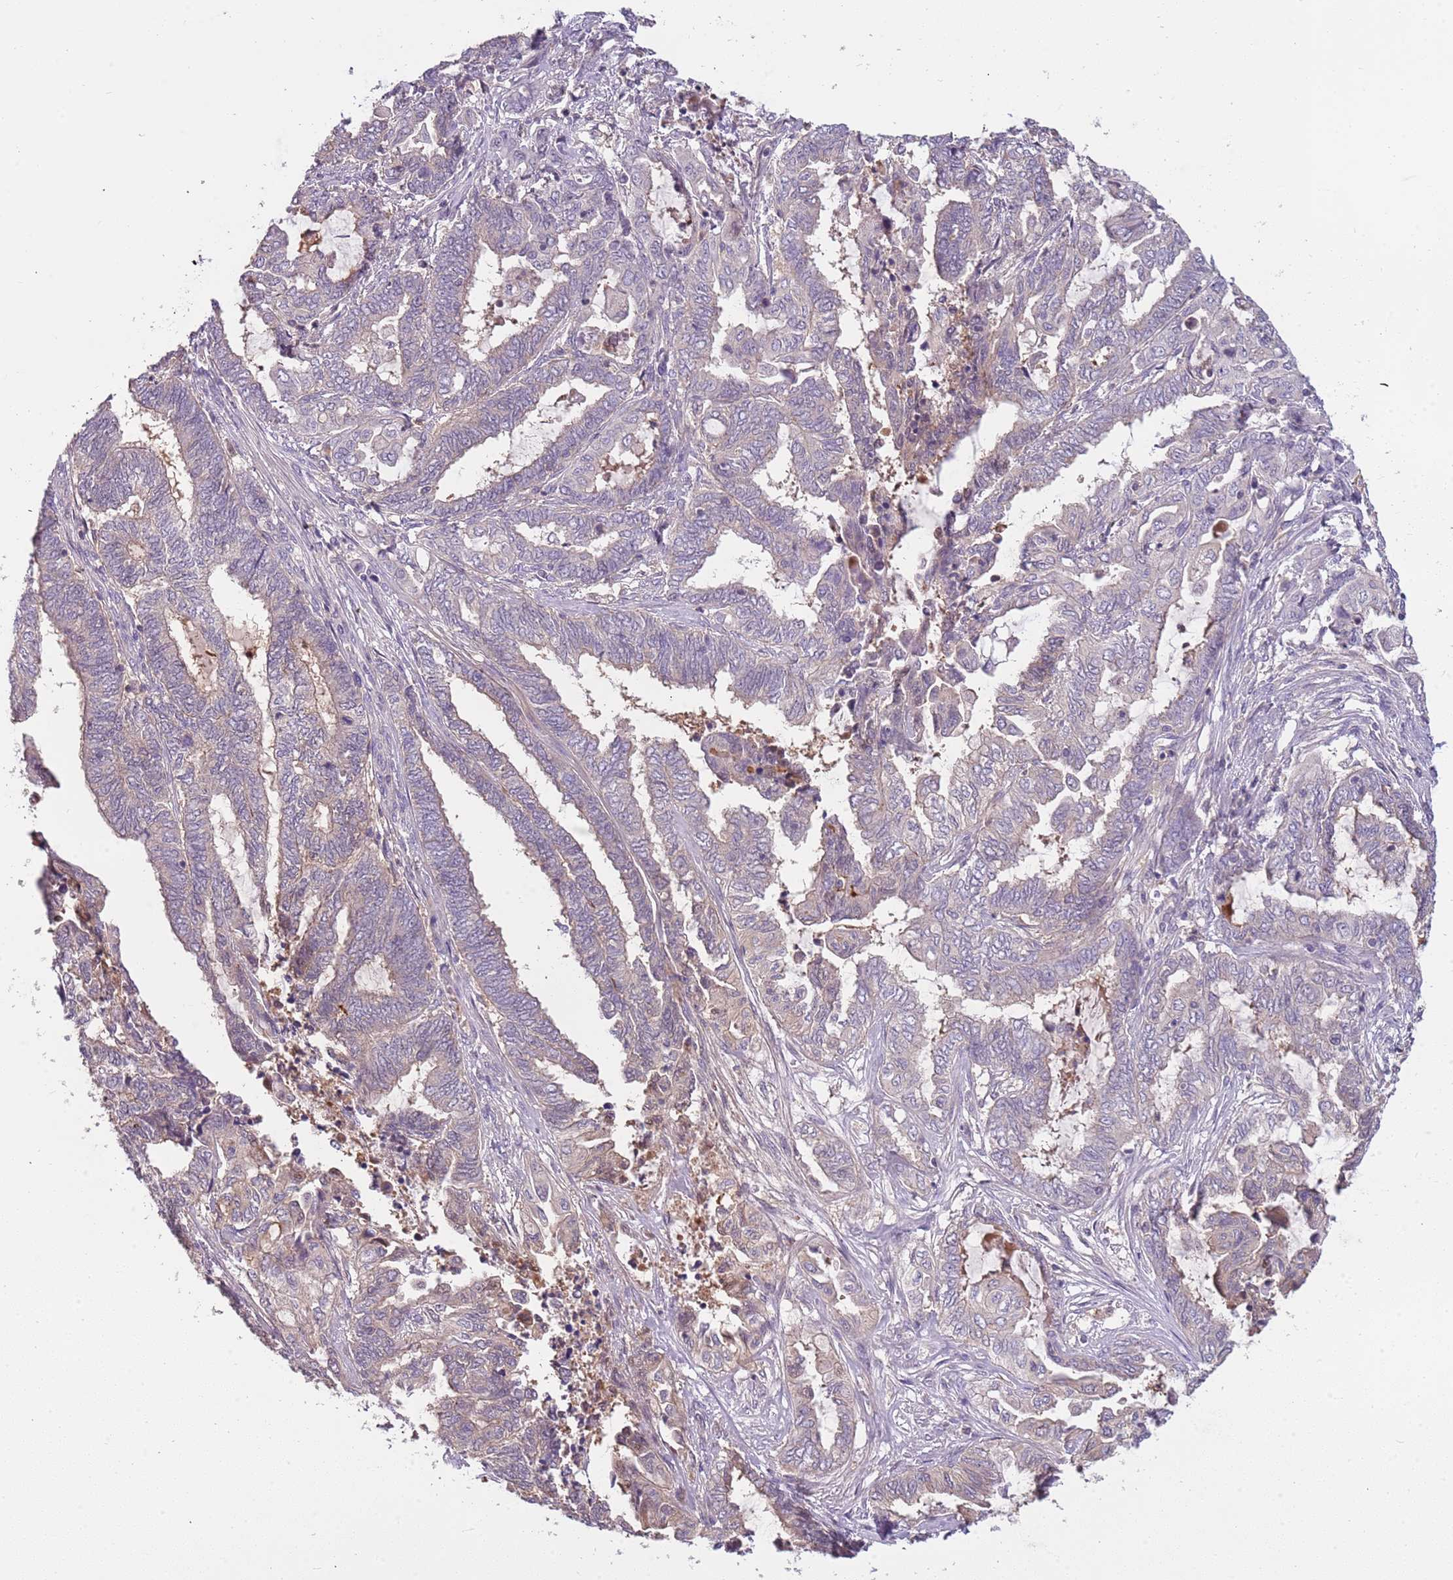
{"staining": {"intensity": "weak", "quantity": "<25%", "location": "cytoplasmic/membranous"}, "tissue": "endometrial cancer", "cell_type": "Tumor cells", "image_type": "cancer", "snomed": [{"axis": "morphology", "description": "Adenocarcinoma, NOS"}, {"axis": "topography", "description": "Uterus"}, {"axis": "topography", "description": "Endometrium"}], "caption": "High magnification brightfield microscopy of adenocarcinoma (endometrial) stained with DAB (3,3'-diaminobenzidine) (brown) and counterstained with hematoxylin (blue): tumor cells show no significant positivity.", "gene": "ARHGAP5", "patient": {"sex": "female", "age": 70}}